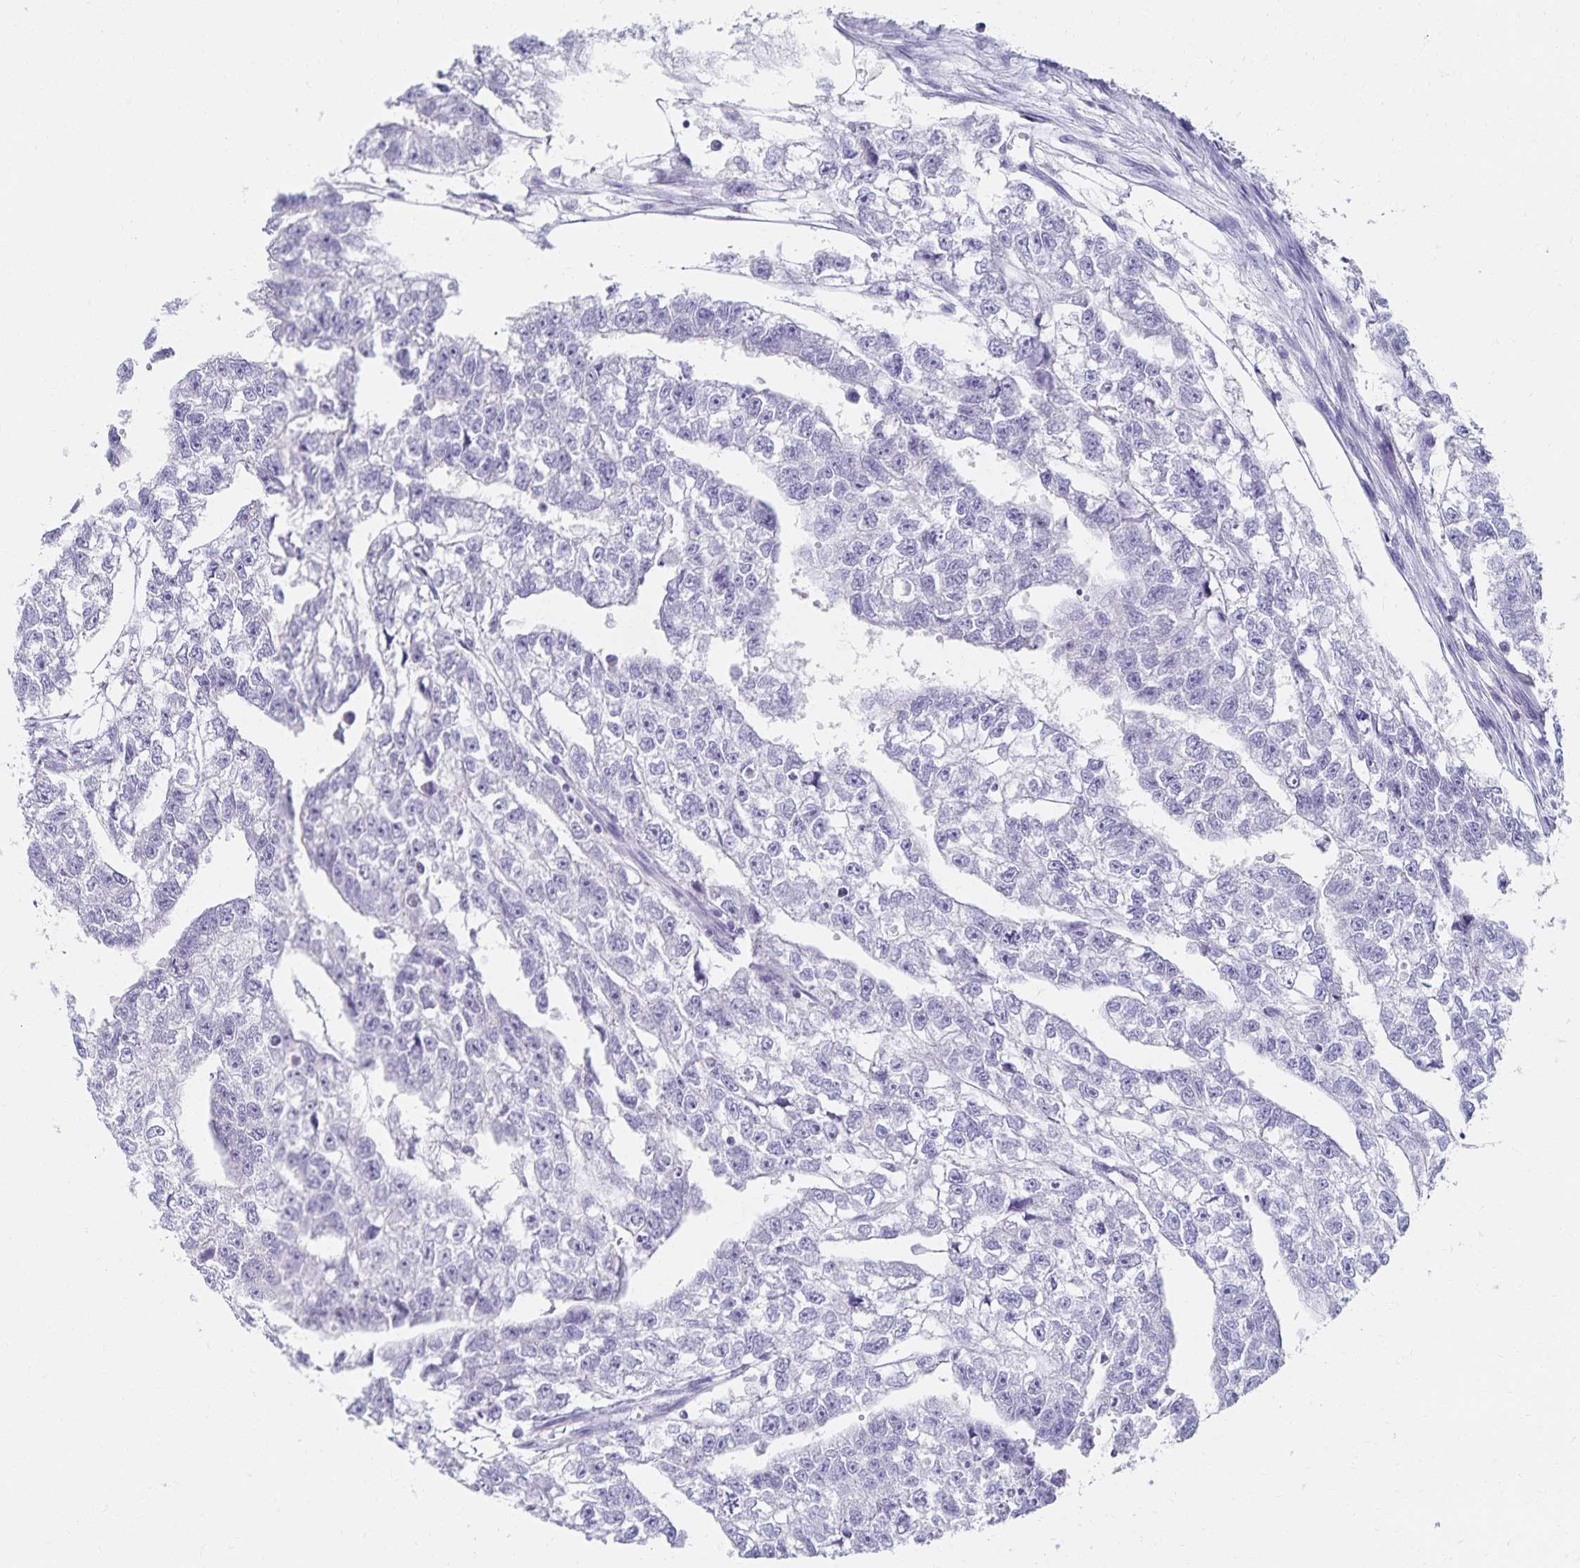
{"staining": {"intensity": "negative", "quantity": "none", "location": "none"}, "tissue": "testis cancer", "cell_type": "Tumor cells", "image_type": "cancer", "snomed": [{"axis": "morphology", "description": "Carcinoma, Embryonal, NOS"}, {"axis": "morphology", "description": "Teratoma, malignant, NOS"}, {"axis": "topography", "description": "Testis"}], "caption": "This photomicrograph is of testis embryonal carcinoma stained with immunohistochemistry to label a protein in brown with the nuclei are counter-stained blue. There is no staining in tumor cells.", "gene": "C2orf50", "patient": {"sex": "male", "age": 44}}